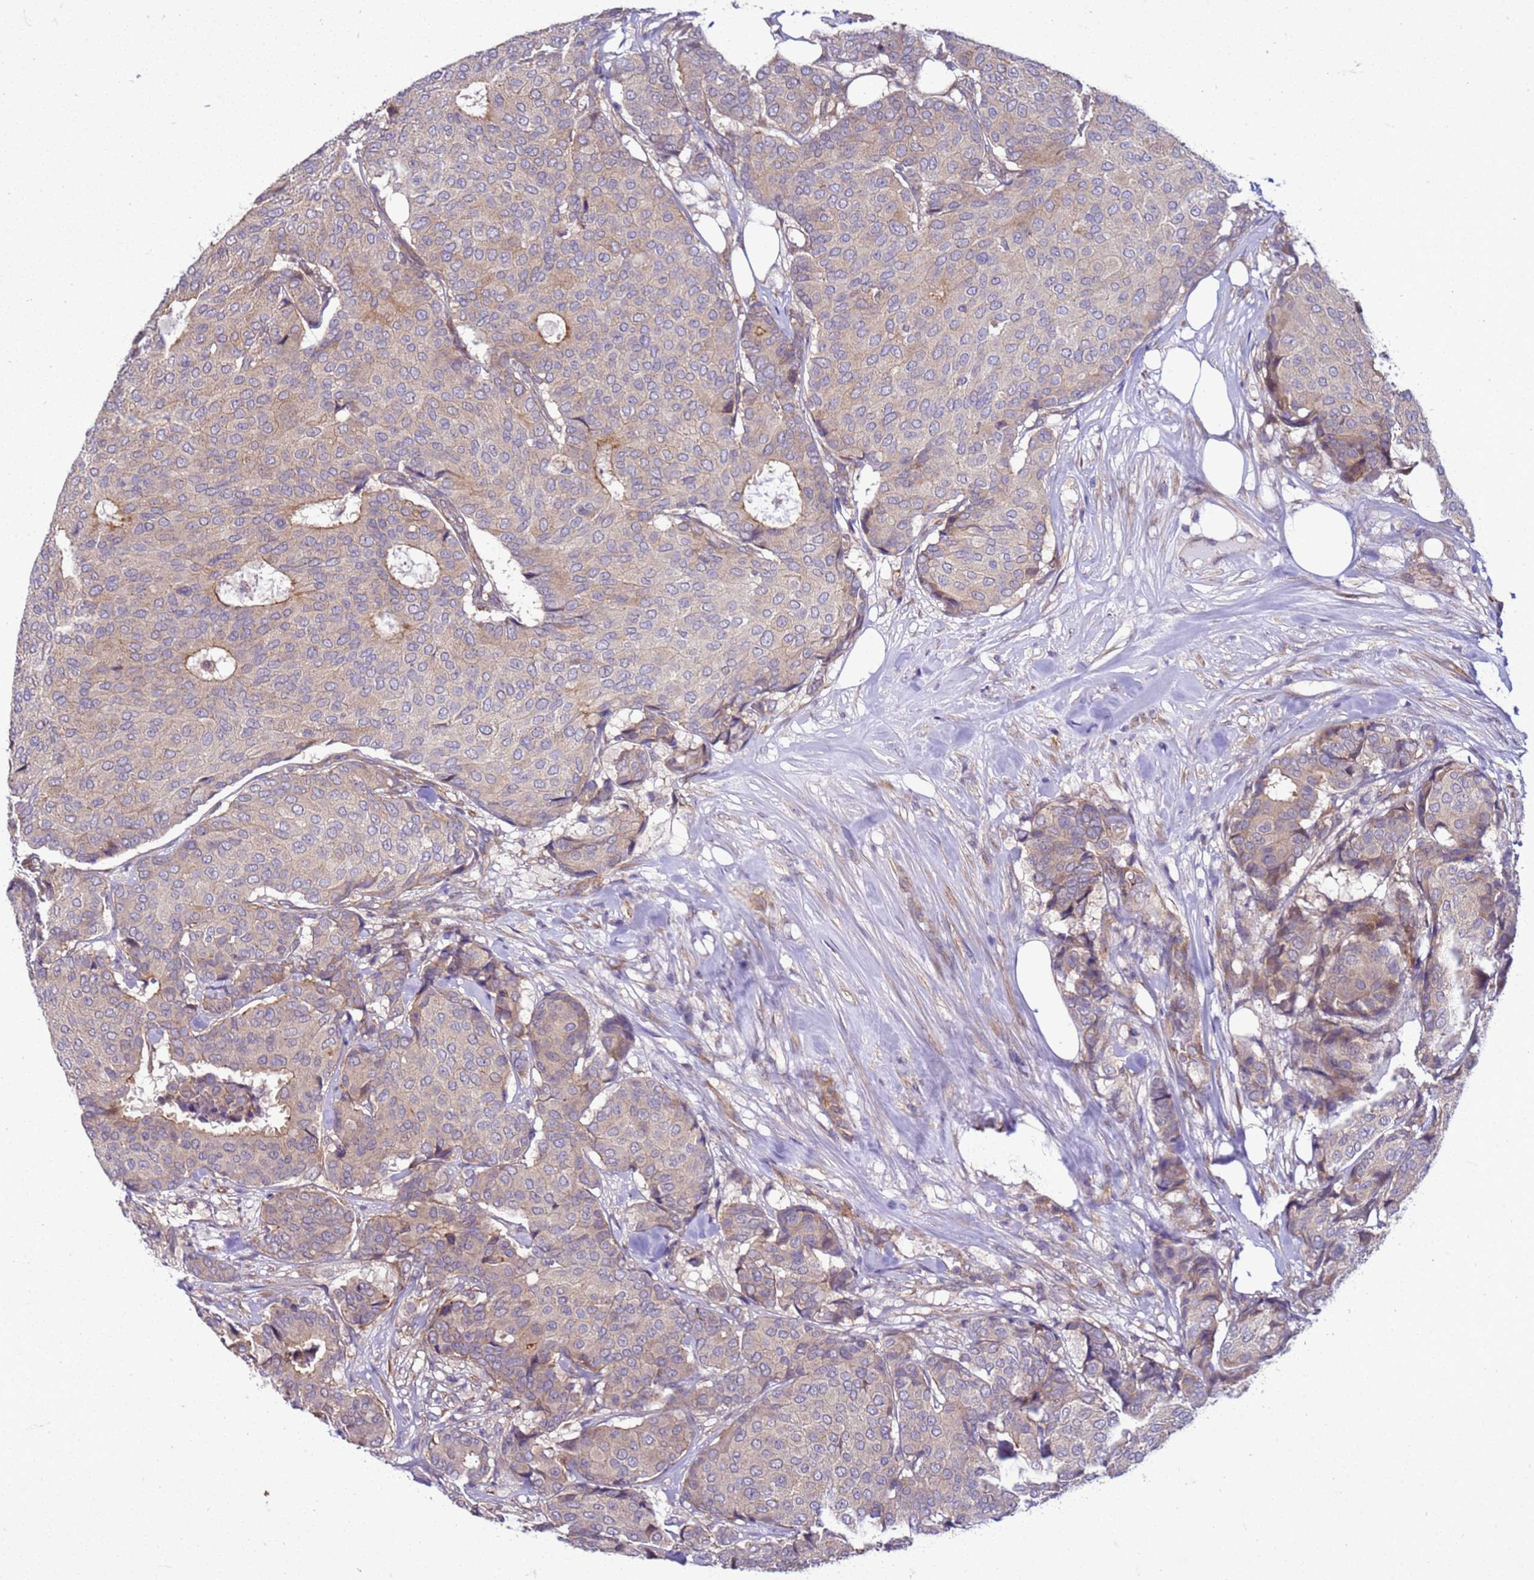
{"staining": {"intensity": "weak", "quantity": "<25%", "location": "cytoplasmic/membranous"}, "tissue": "breast cancer", "cell_type": "Tumor cells", "image_type": "cancer", "snomed": [{"axis": "morphology", "description": "Duct carcinoma"}, {"axis": "topography", "description": "Breast"}], "caption": "Tumor cells show no significant expression in breast cancer (infiltrating ductal carcinoma).", "gene": "GEN1", "patient": {"sex": "female", "age": 75}}